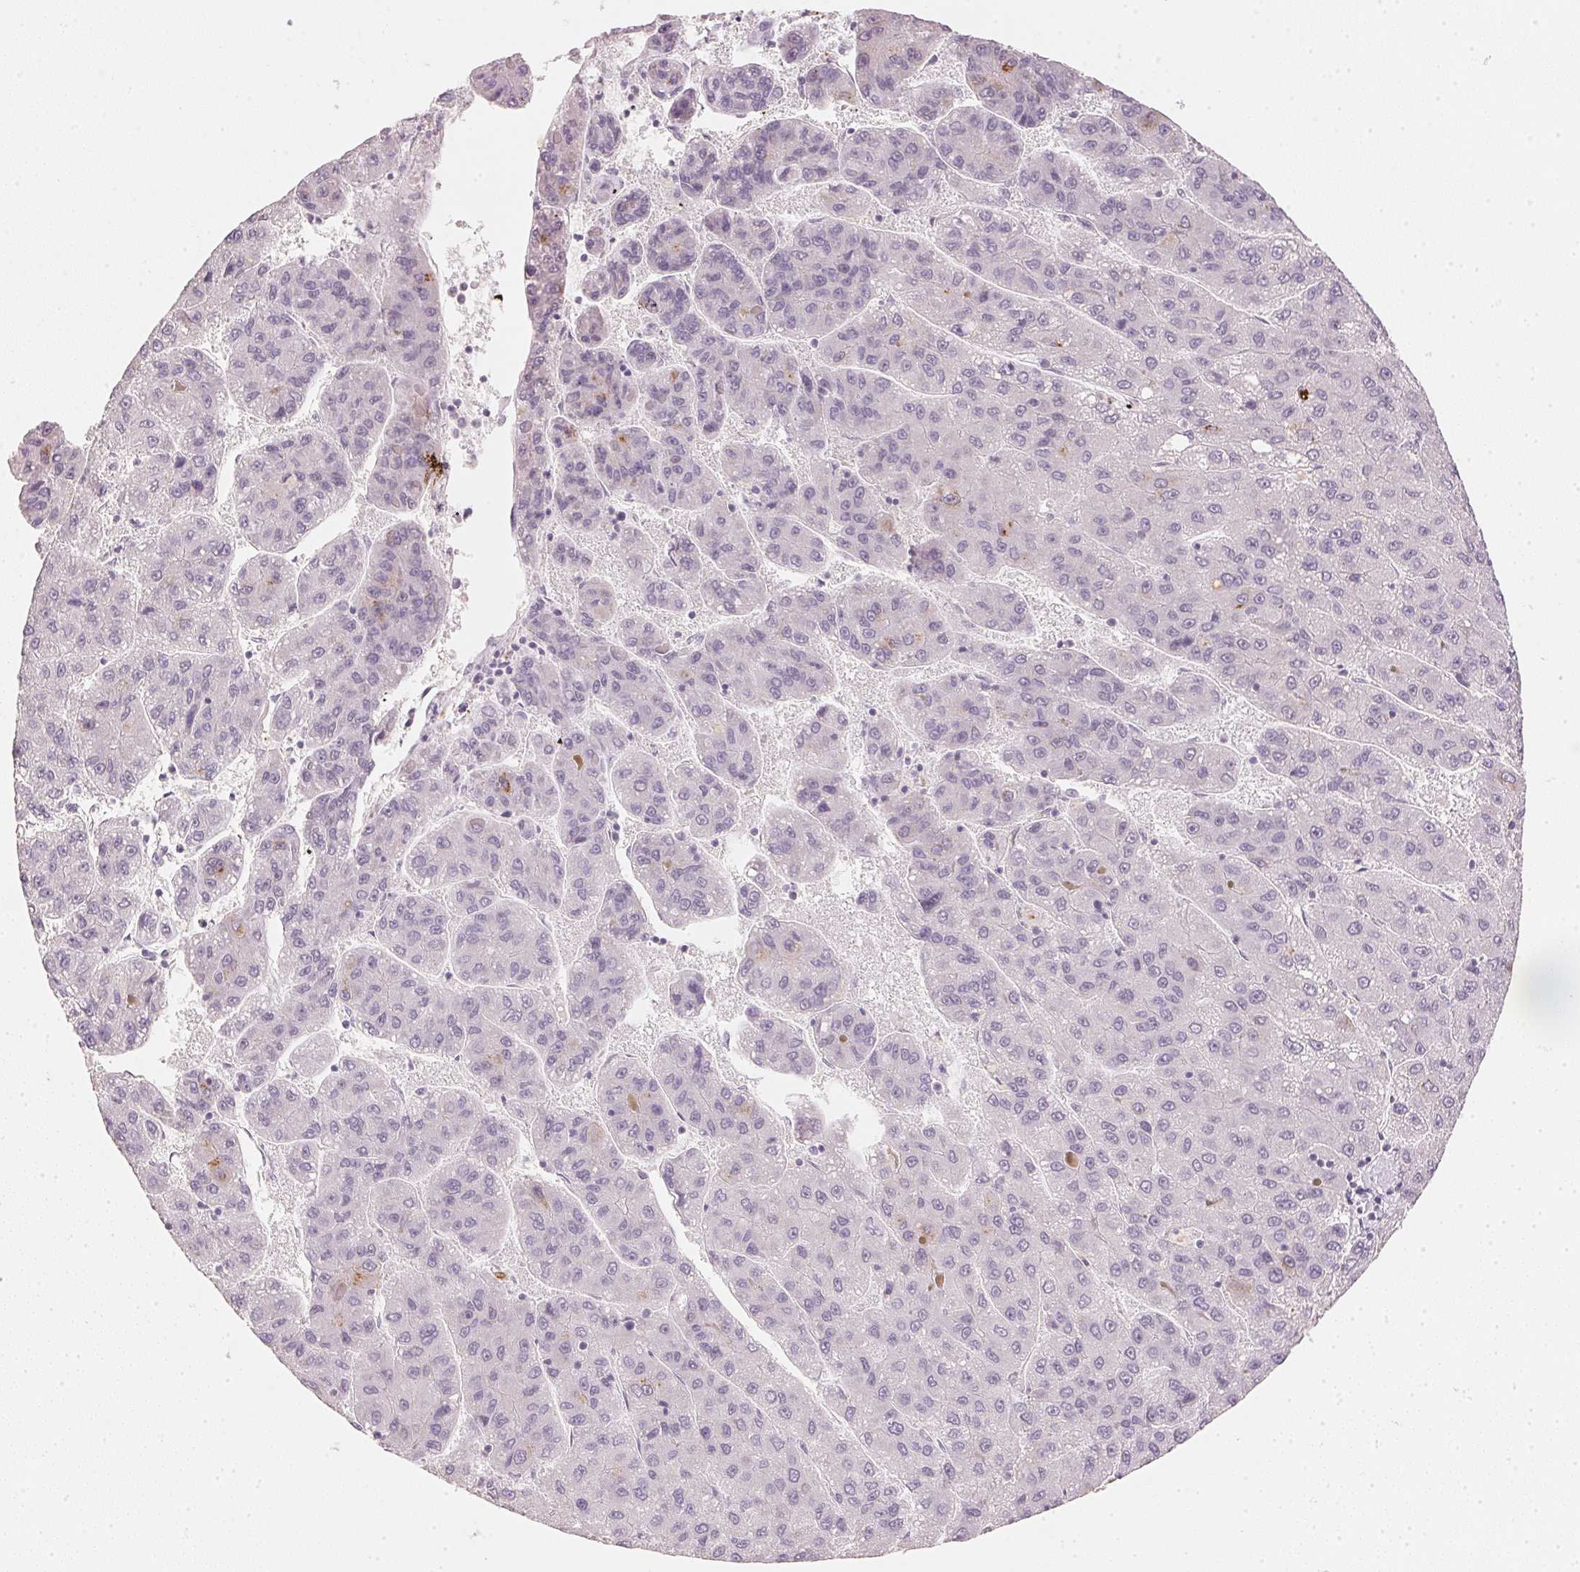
{"staining": {"intensity": "negative", "quantity": "none", "location": "none"}, "tissue": "liver cancer", "cell_type": "Tumor cells", "image_type": "cancer", "snomed": [{"axis": "morphology", "description": "Carcinoma, Hepatocellular, NOS"}, {"axis": "topography", "description": "Liver"}], "caption": "Tumor cells are negative for protein expression in human liver hepatocellular carcinoma.", "gene": "IGFBP1", "patient": {"sex": "female", "age": 82}}